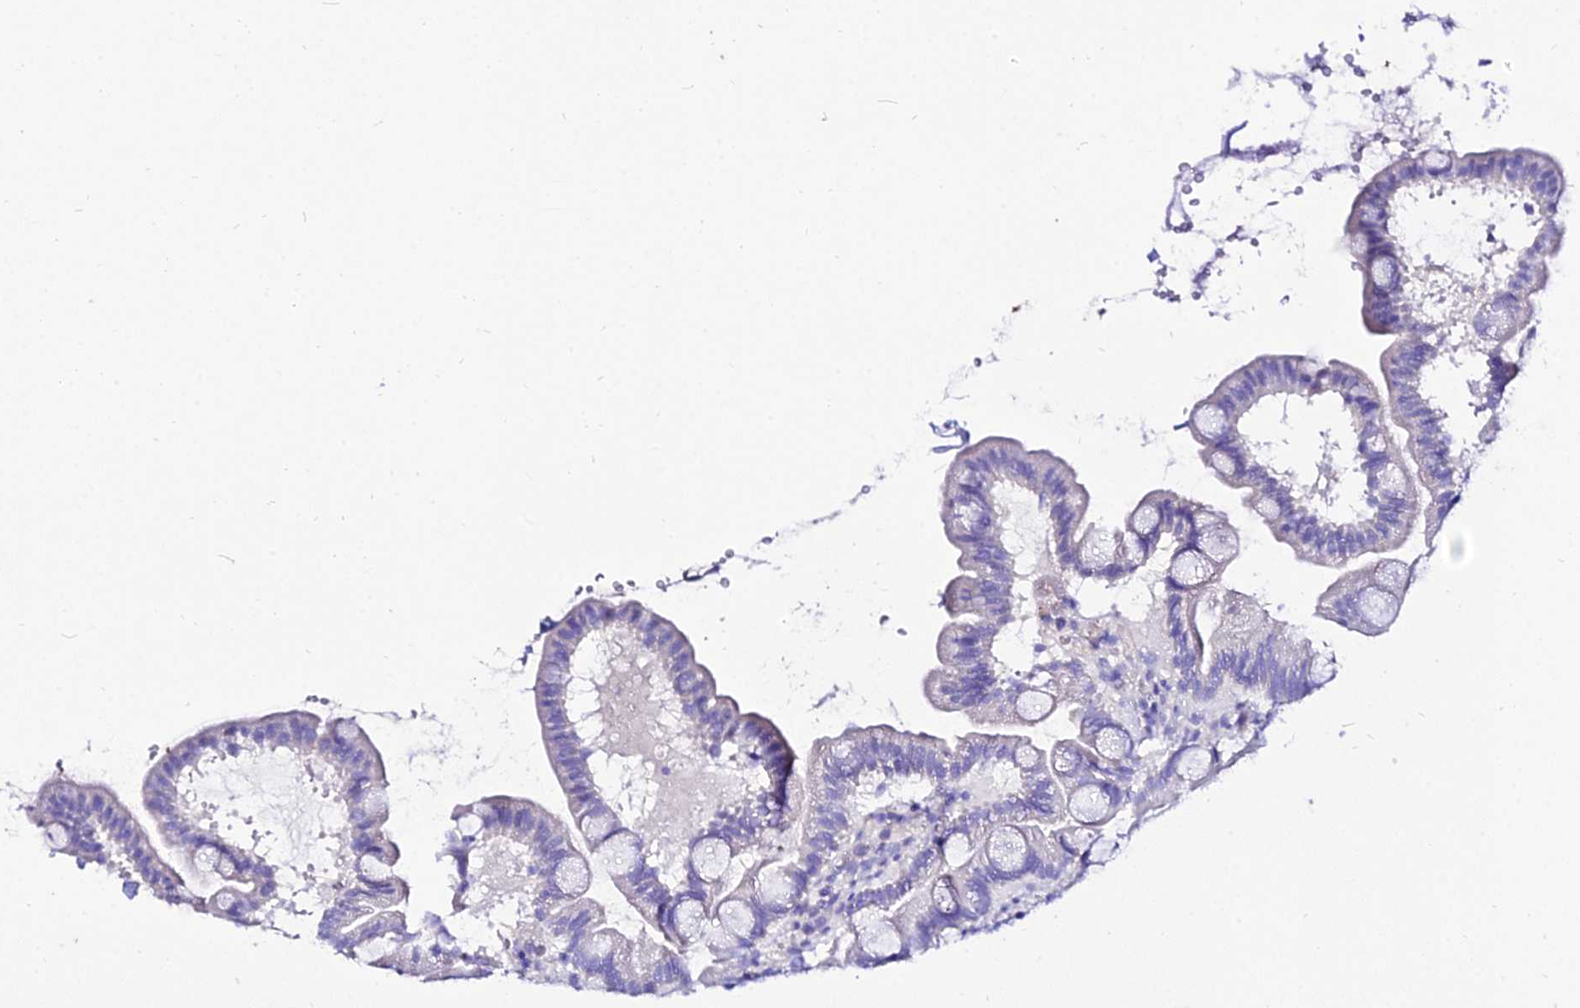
{"staining": {"intensity": "negative", "quantity": "none", "location": "none"}, "tissue": "small intestine", "cell_type": "Glandular cells", "image_type": "normal", "snomed": [{"axis": "morphology", "description": "Normal tissue, NOS"}, {"axis": "topography", "description": "Small intestine"}], "caption": "This is a micrograph of IHC staining of unremarkable small intestine, which shows no expression in glandular cells.", "gene": "DEFB106A", "patient": {"sex": "female", "age": 68}}